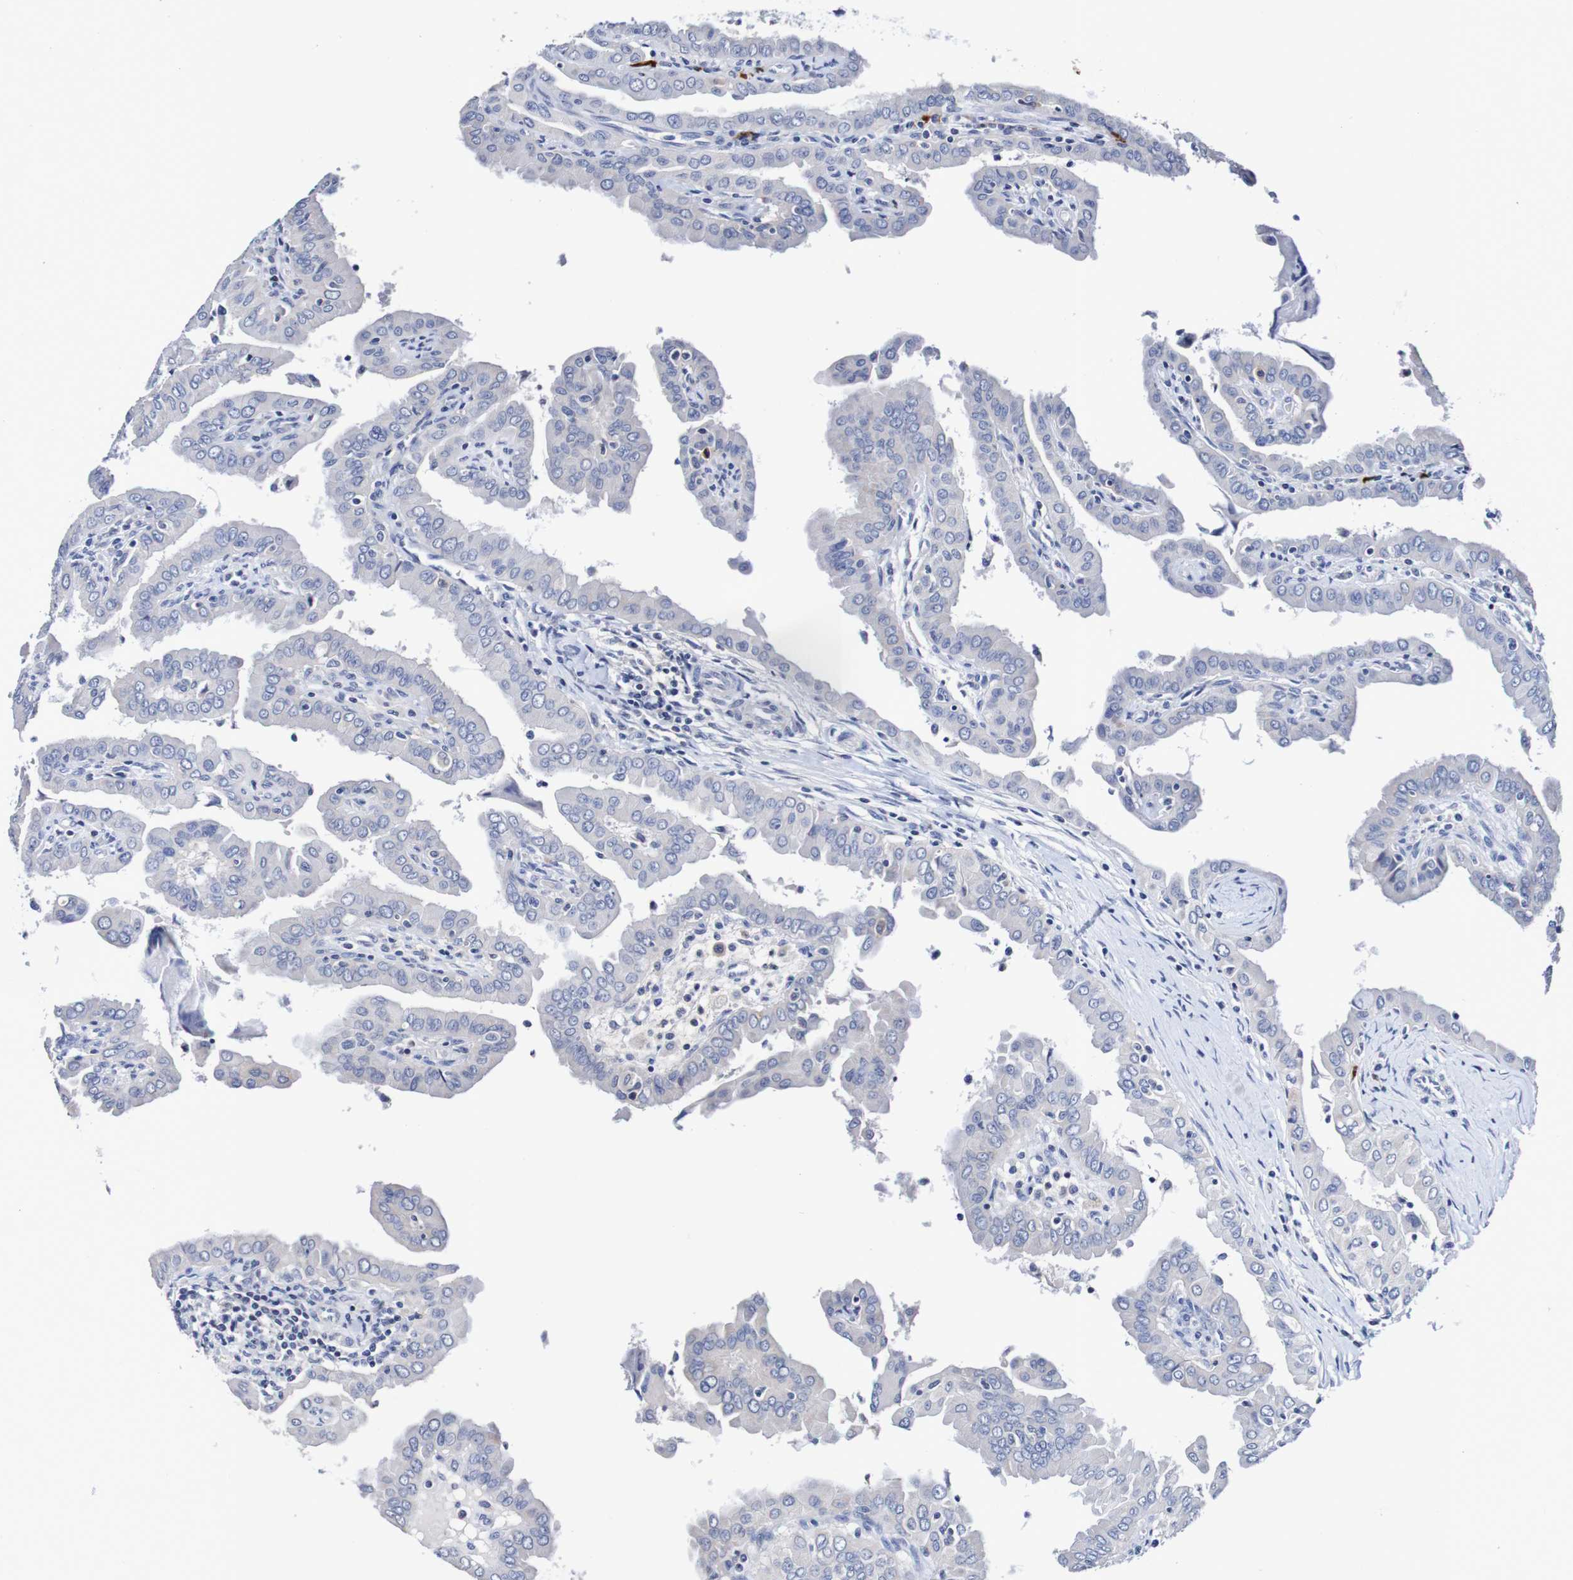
{"staining": {"intensity": "negative", "quantity": "none", "location": "none"}, "tissue": "thyroid cancer", "cell_type": "Tumor cells", "image_type": "cancer", "snomed": [{"axis": "morphology", "description": "Papillary adenocarcinoma, NOS"}, {"axis": "topography", "description": "Thyroid gland"}], "caption": "DAB (3,3'-diaminobenzidine) immunohistochemical staining of human thyroid papillary adenocarcinoma shows no significant positivity in tumor cells. (IHC, brightfield microscopy, high magnification).", "gene": "ACVR1C", "patient": {"sex": "male", "age": 33}}